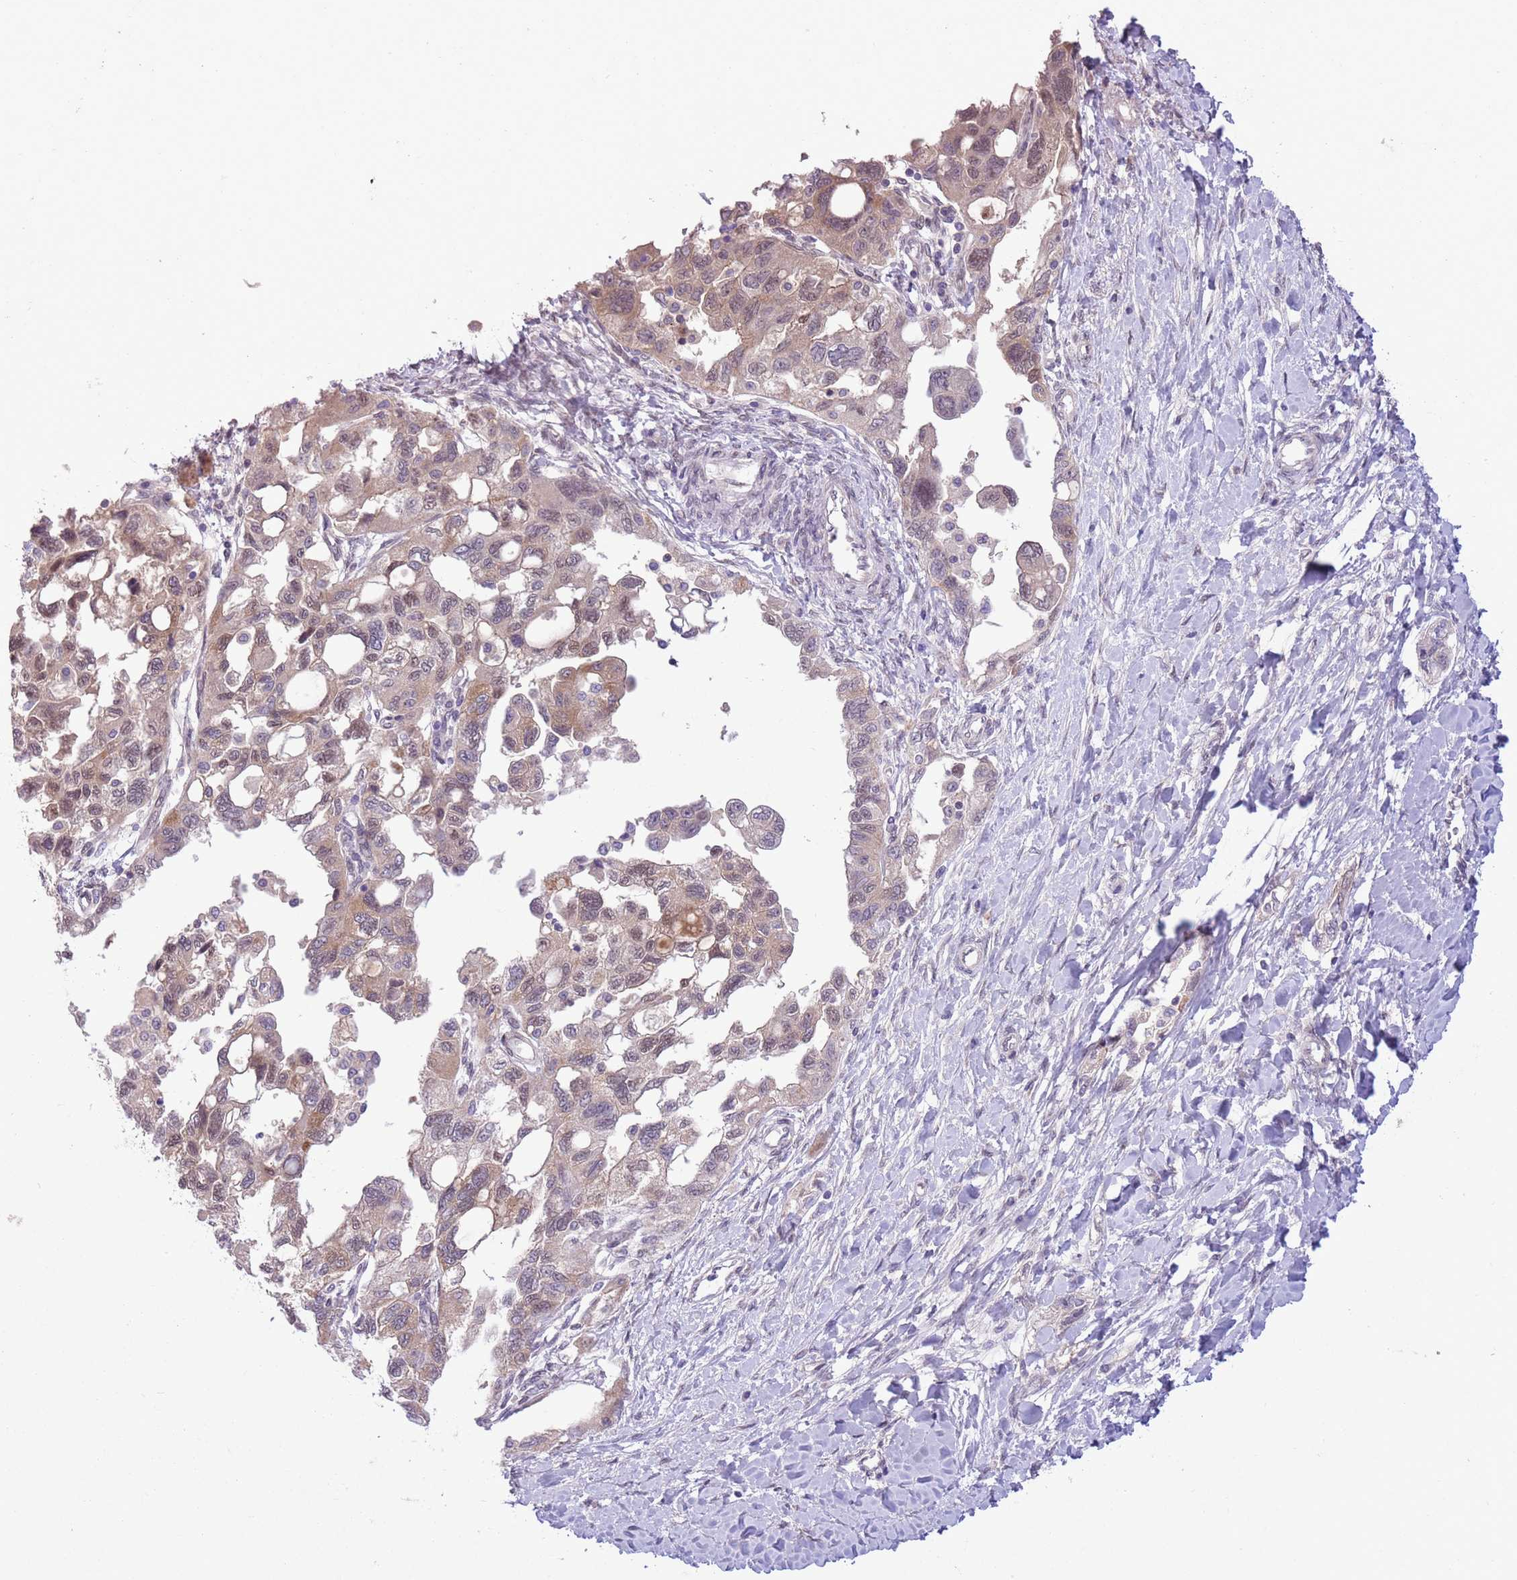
{"staining": {"intensity": "weak", "quantity": "25%-75%", "location": "cytoplasmic/membranous,nuclear"}, "tissue": "ovarian cancer", "cell_type": "Tumor cells", "image_type": "cancer", "snomed": [{"axis": "morphology", "description": "Carcinoma, NOS"}, {"axis": "morphology", "description": "Cystadenocarcinoma, serous, NOS"}, {"axis": "topography", "description": "Ovary"}], "caption": "IHC micrograph of neoplastic tissue: human ovarian cancer stained using IHC shows low levels of weak protein expression localized specifically in the cytoplasmic/membranous and nuclear of tumor cells, appearing as a cytoplasmic/membranous and nuclear brown color.", "gene": "CCND2", "patient": {"sex": "female", "age": 69}}